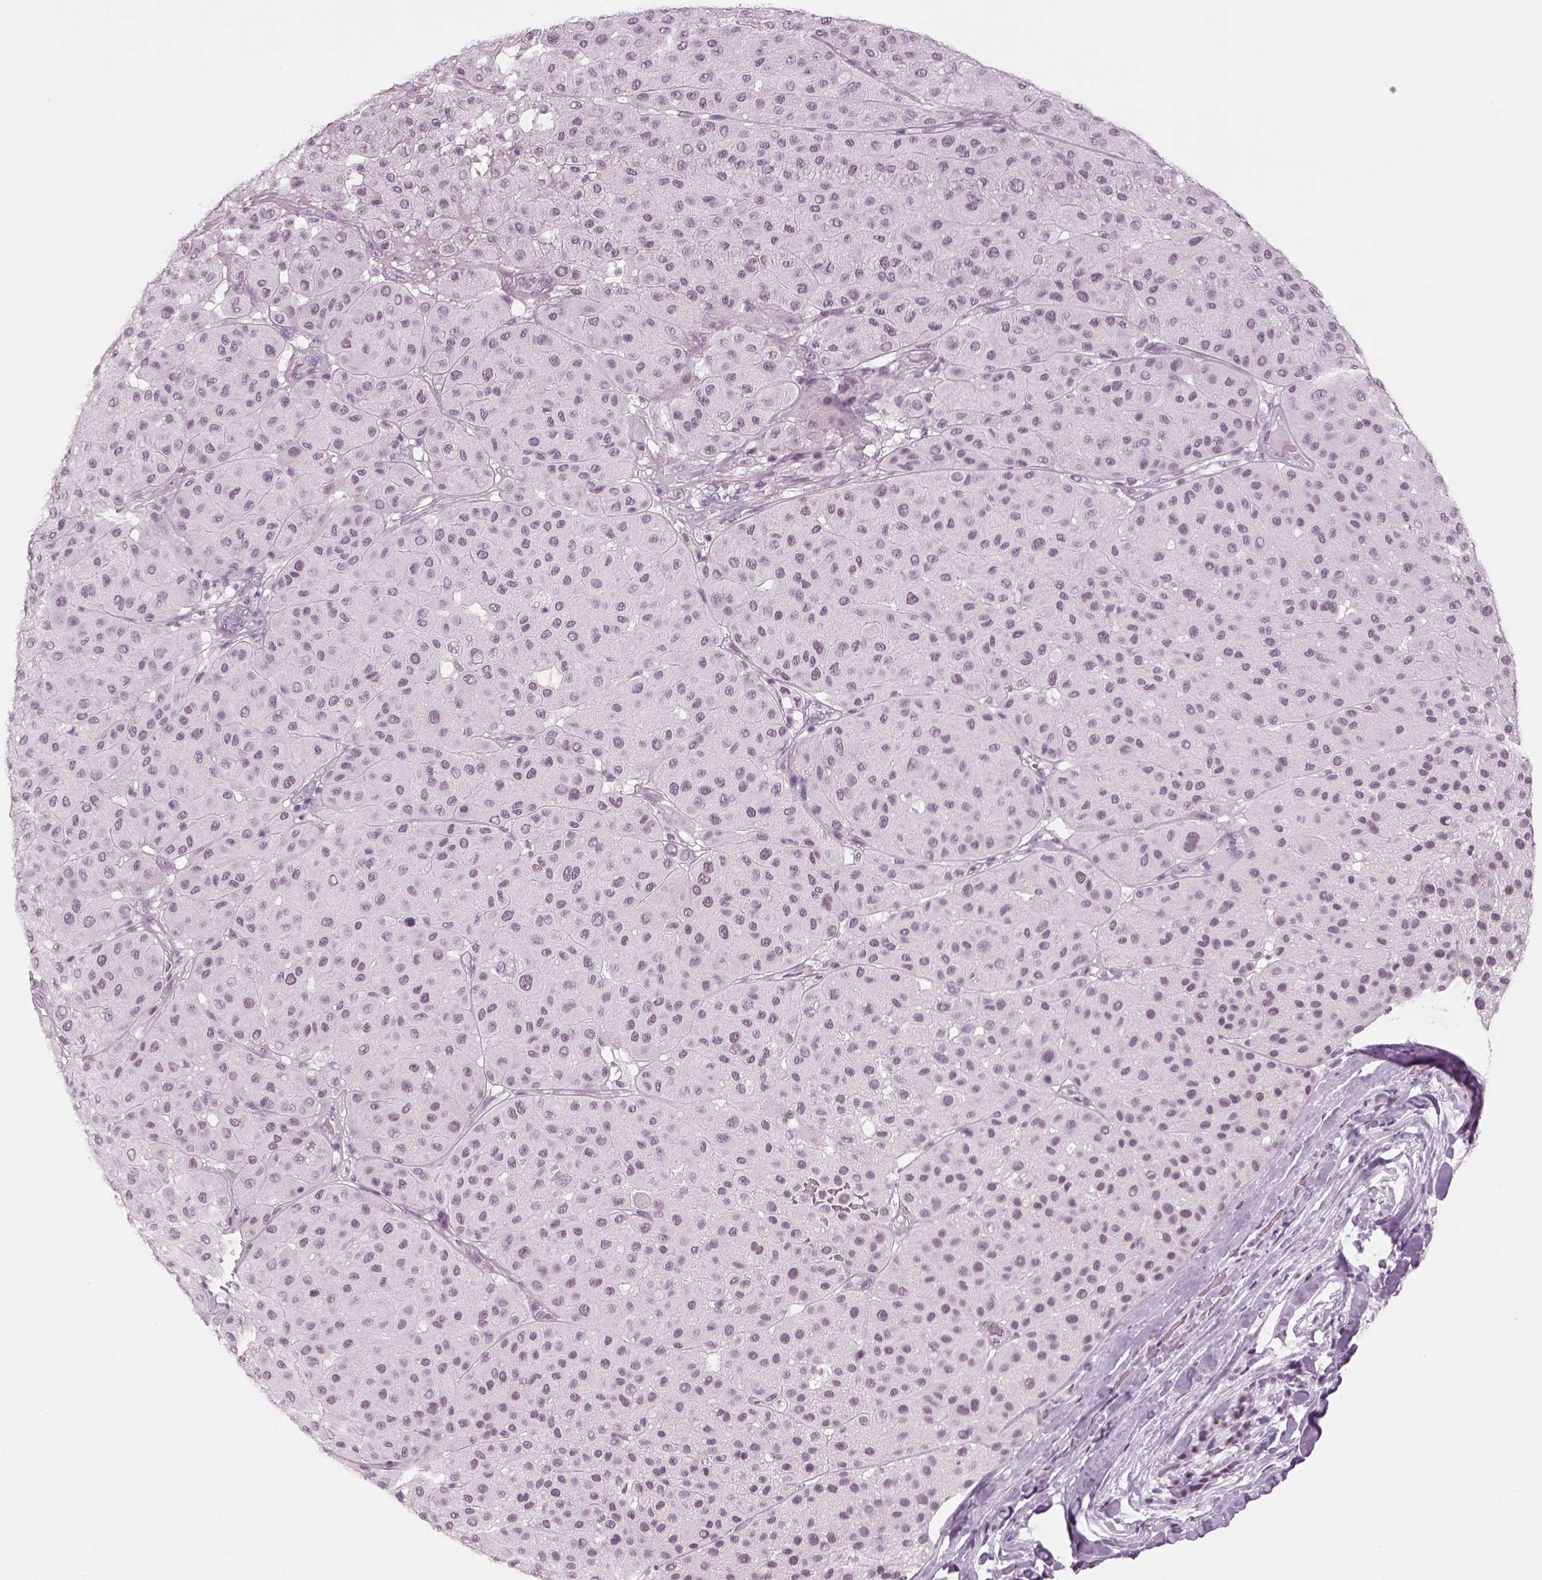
{"staining": {"intensity": "negative", "quantity": "none", "location": "none"}, "tissue": "melanoma", "cell_type": "Tumor cells", "image_type": "cancer", "snomed": [{"axis": "morphology", "description": "Malignant melanoma, Metastatic site"}, {"axis": "topography", "description": "Smooth muscle"}], "caption": "Micrograph shows no significant protein expression in tumor cells of melanoma. Brightfield microscopy of IHC stained with DAB (3,3'-diaminobenzidine) (brown) and hematoxylin (blue), captured at high magnification.", "gene": "KCNG2", "patient": {"sex": "male", "age": 41}}